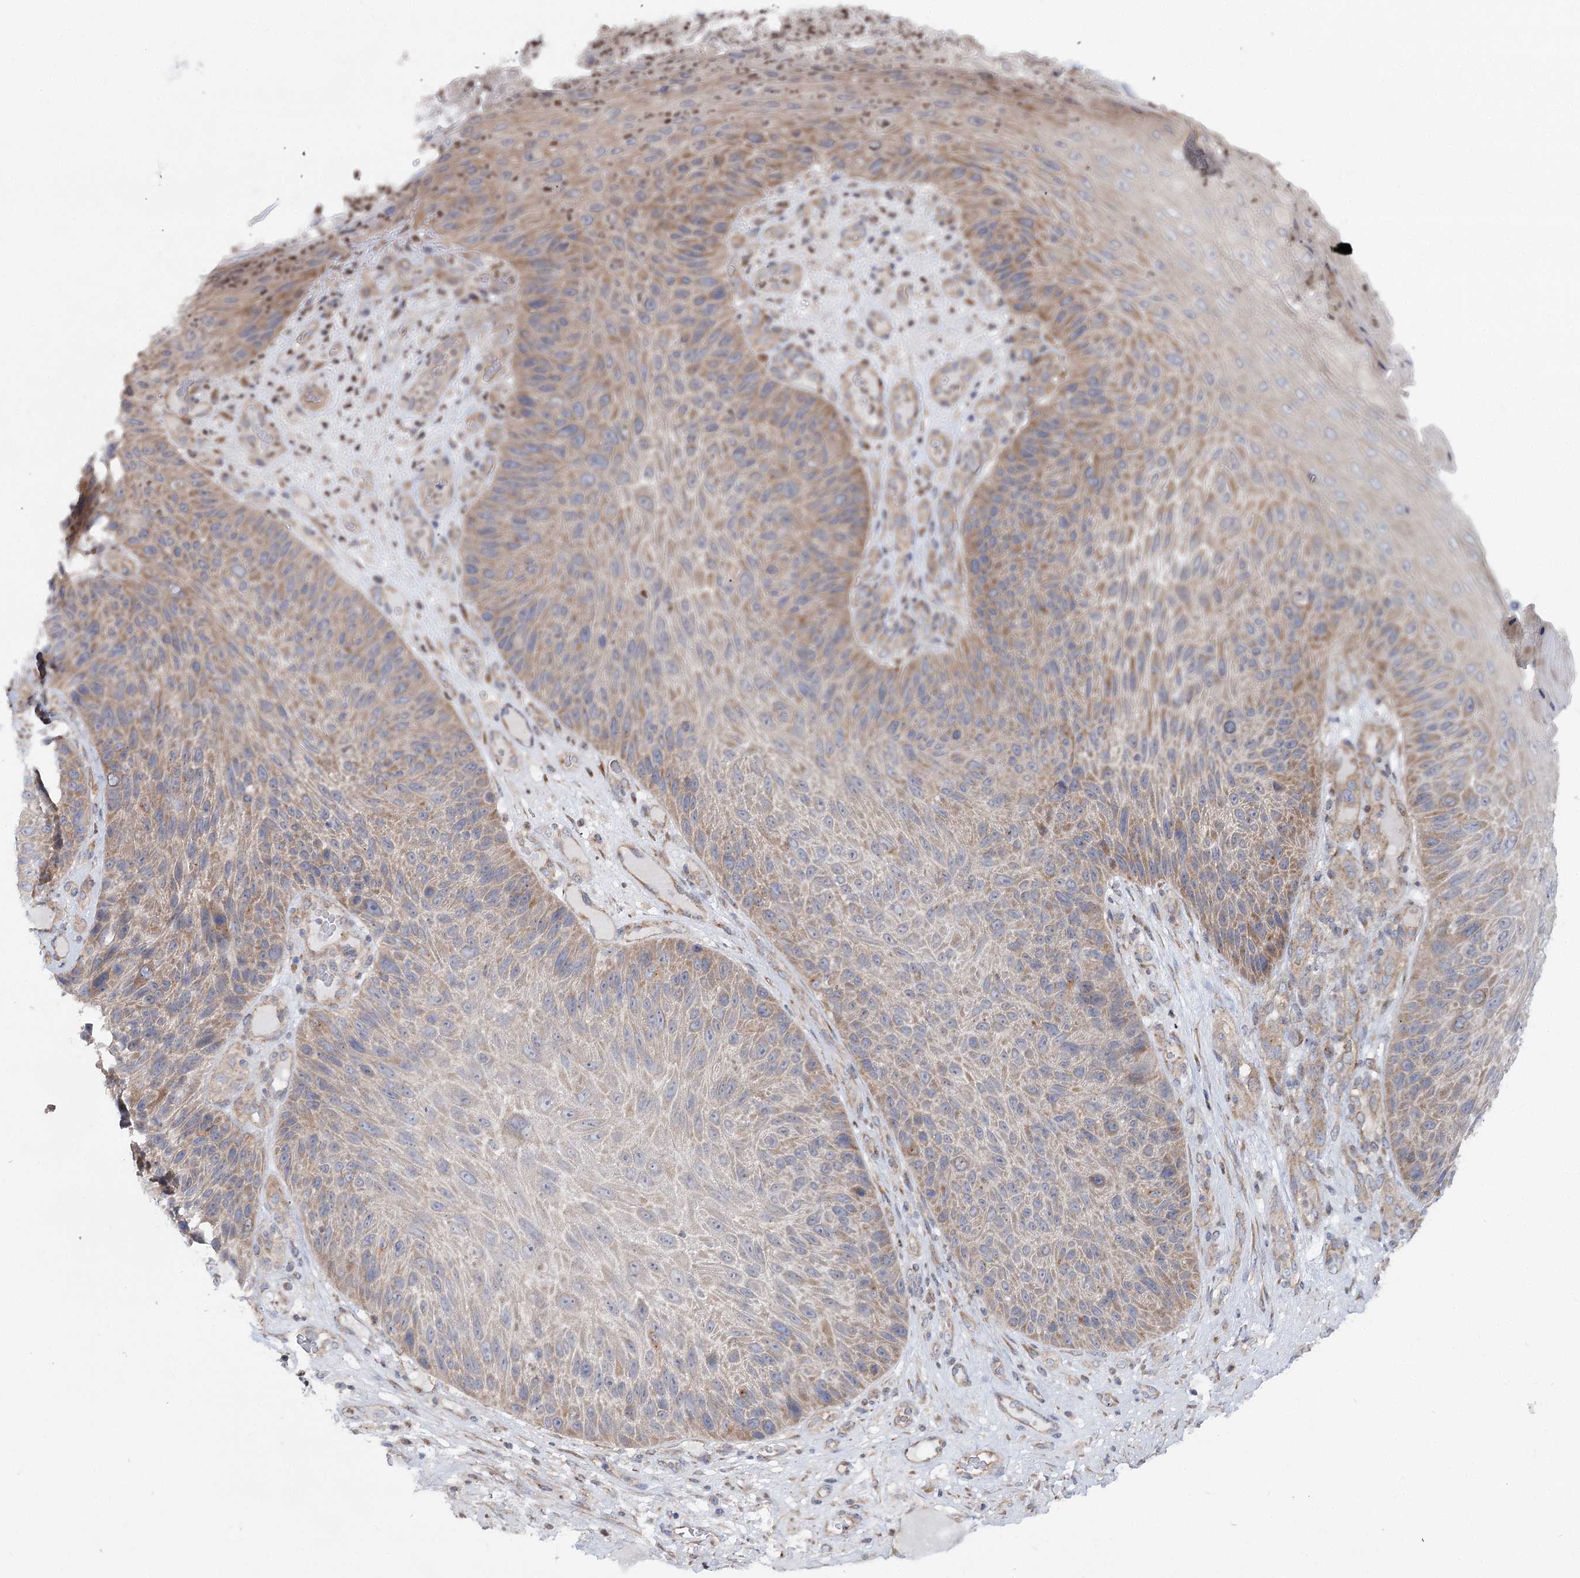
{"staining": {"intensity": "moderate", "quantity": "25%-75%", "location": "cytoplasmic/membranous"}, "tissue": "skin cancer", "cell_type": "Tumor cells", "image_type": "cancer", "snomed": [{"axis": "morphology", "description": "Squamous cell carcinoma, NOS"}, {"axis": "topography", "description": "Skin"}], "caption": "Moderate cytoplasmic/membranous protein positivity is present in approximately 25%-75% of tumor cells in skin cancer. (brown staining indicates protein expression, while blue staining denotes nuclei).", "gene": "SCN11A", "patient": {"sex": "female", "age": 88}}